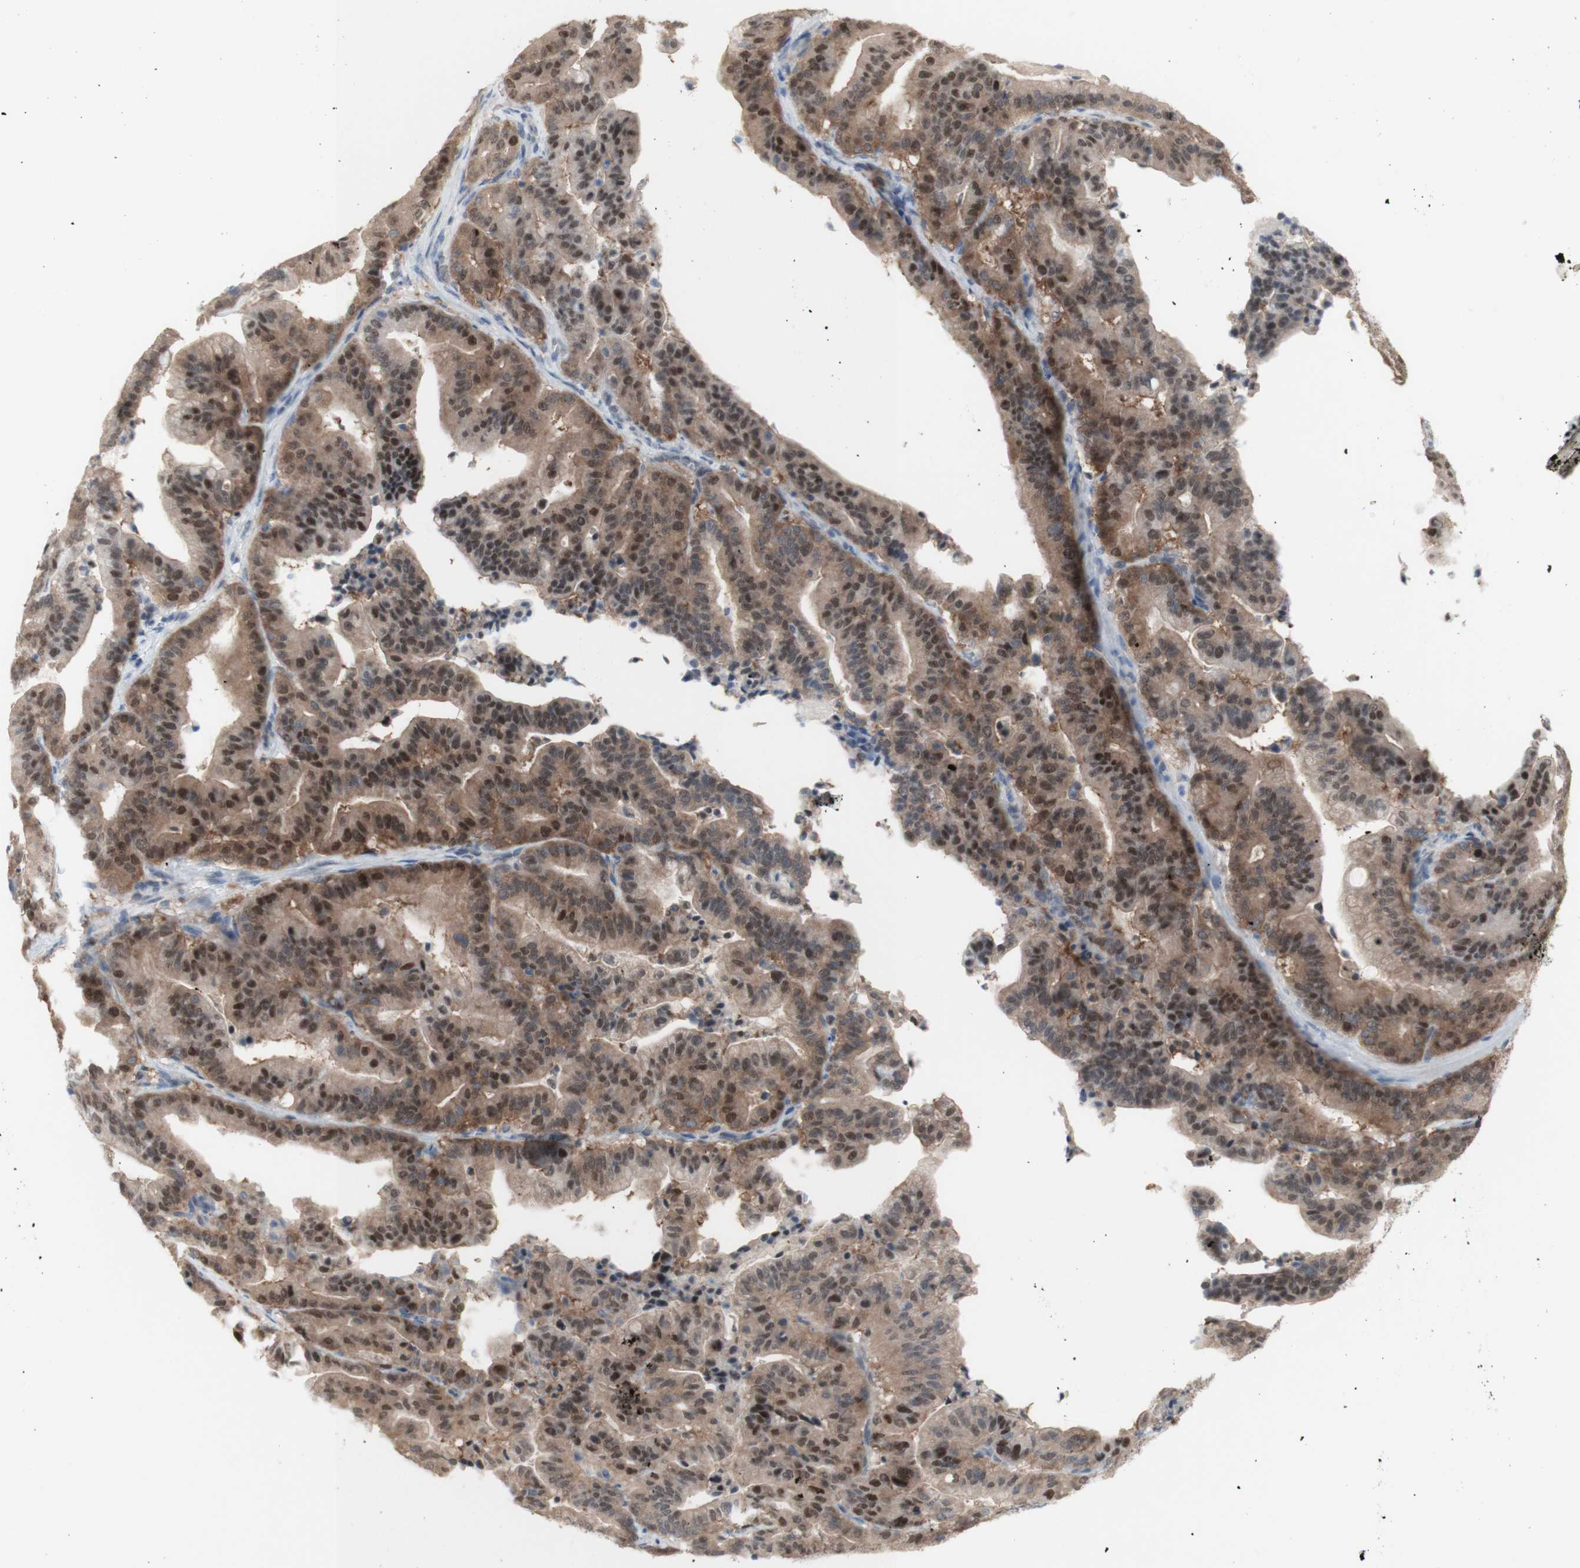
{"staining": {"intensity": "moderate", "quantity": ">75%", "location": "cytoplasmic/membranous,nuclear"}, "tissue": "pancreatic cancer", "cell_type": "Tumor cells", "image_type": "cancer", "snomed": [{"axis": "morphology", "description": "Adenocarcinoma, NOS"}, {"axis": "topography", "description": "Pancreas"}], "caption": "This image demonstrates pancreatic adenocarcinoma stained with immunohistochemistry (IHC) to label a protein in brown. The cytoplasmic/membranous and nuclear of tumor cells show moderate positivity for the protein. Nuclei are counter-stained blue.", "gene": "PRMT5", "patient": {"sex": "male", "age": 63}}